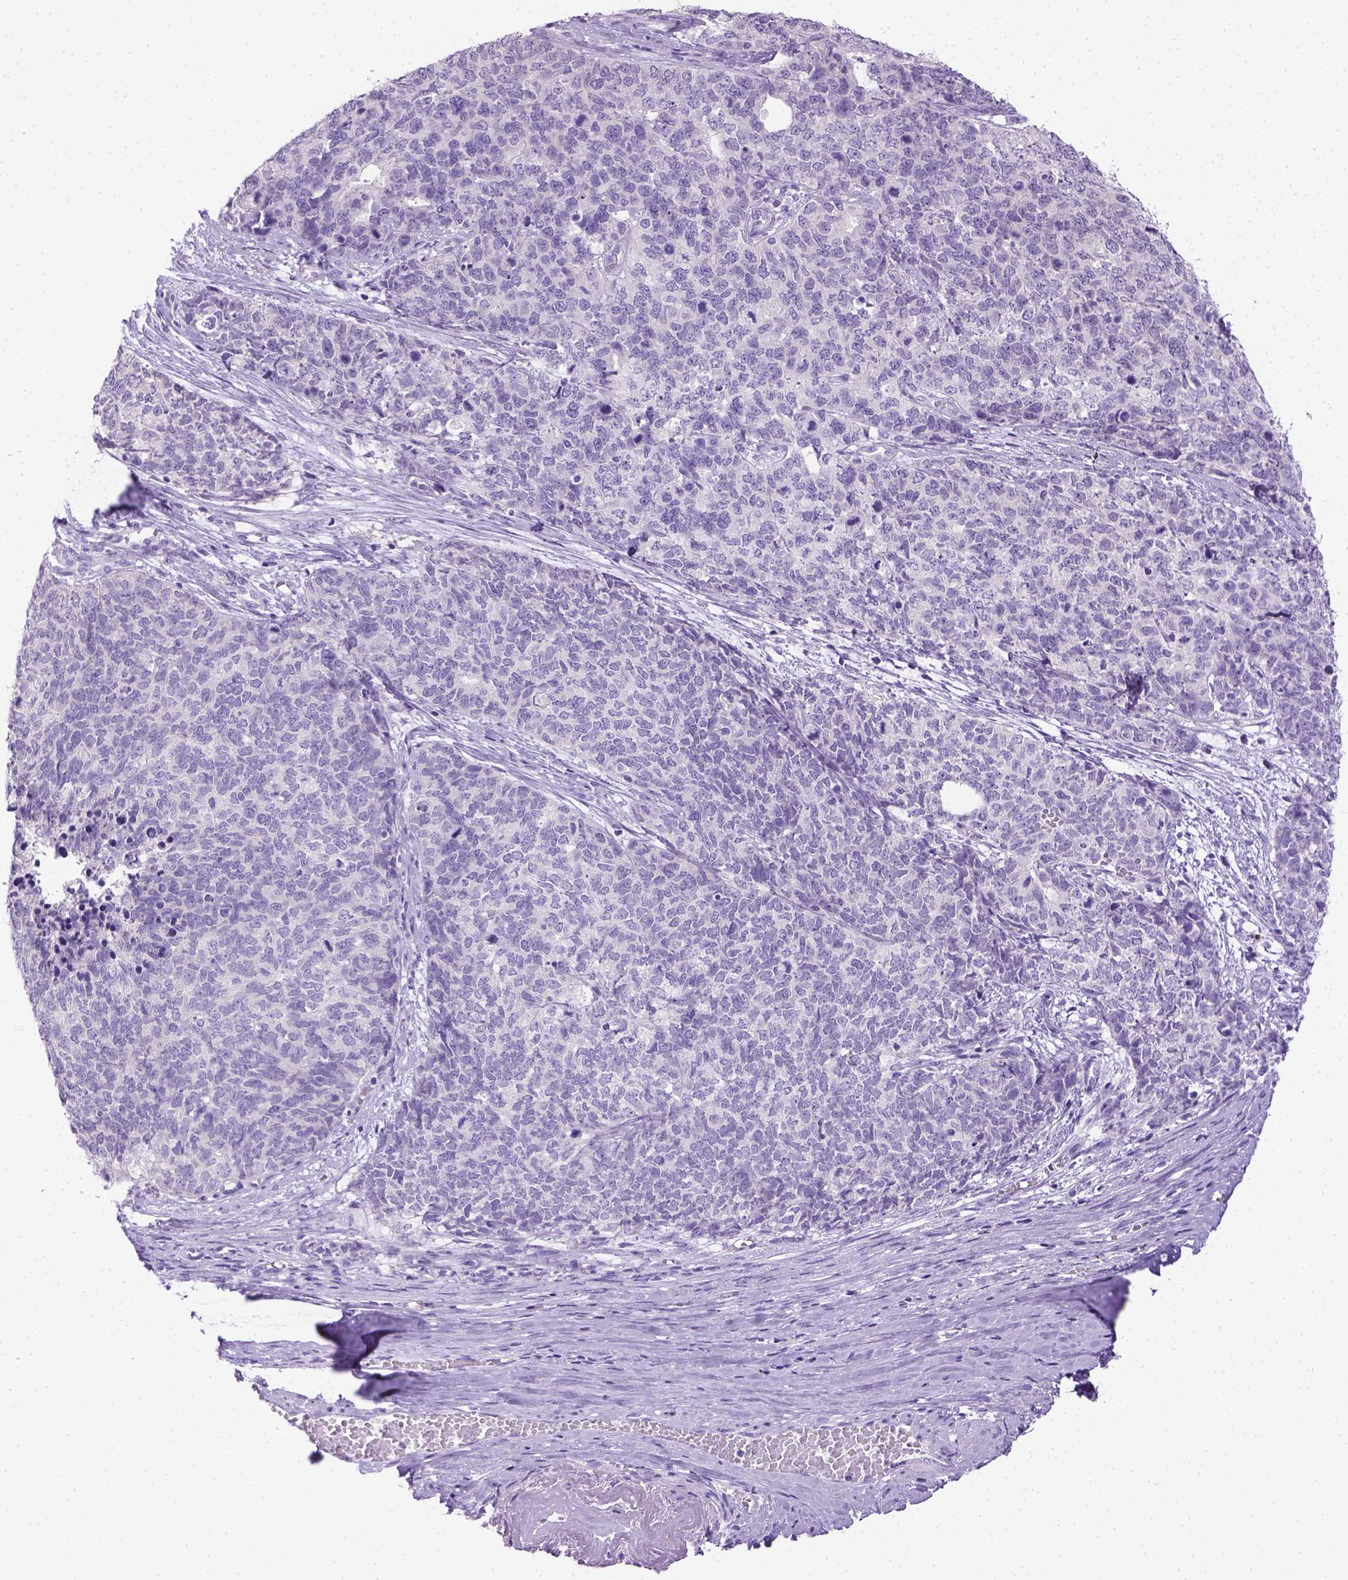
{"staining": {"intensity": "negative", "quantity": "none", "location": "none"}, "tissue": "cervical cancer", "cell_type": "Tumor cells", "image_type": "cancer", "snomed": [{"axis": "morphology", "description": "Squamous cell carcinoma, NOS"}, {"axis": "topography", "description": "Cervix"}], "caption": "Immunohistochemical staining of human cervical cancer exhibits no significant expression in tumor cells.", "gene": "TMEM38A", "patient": {"sex": "female", "age": 63}}